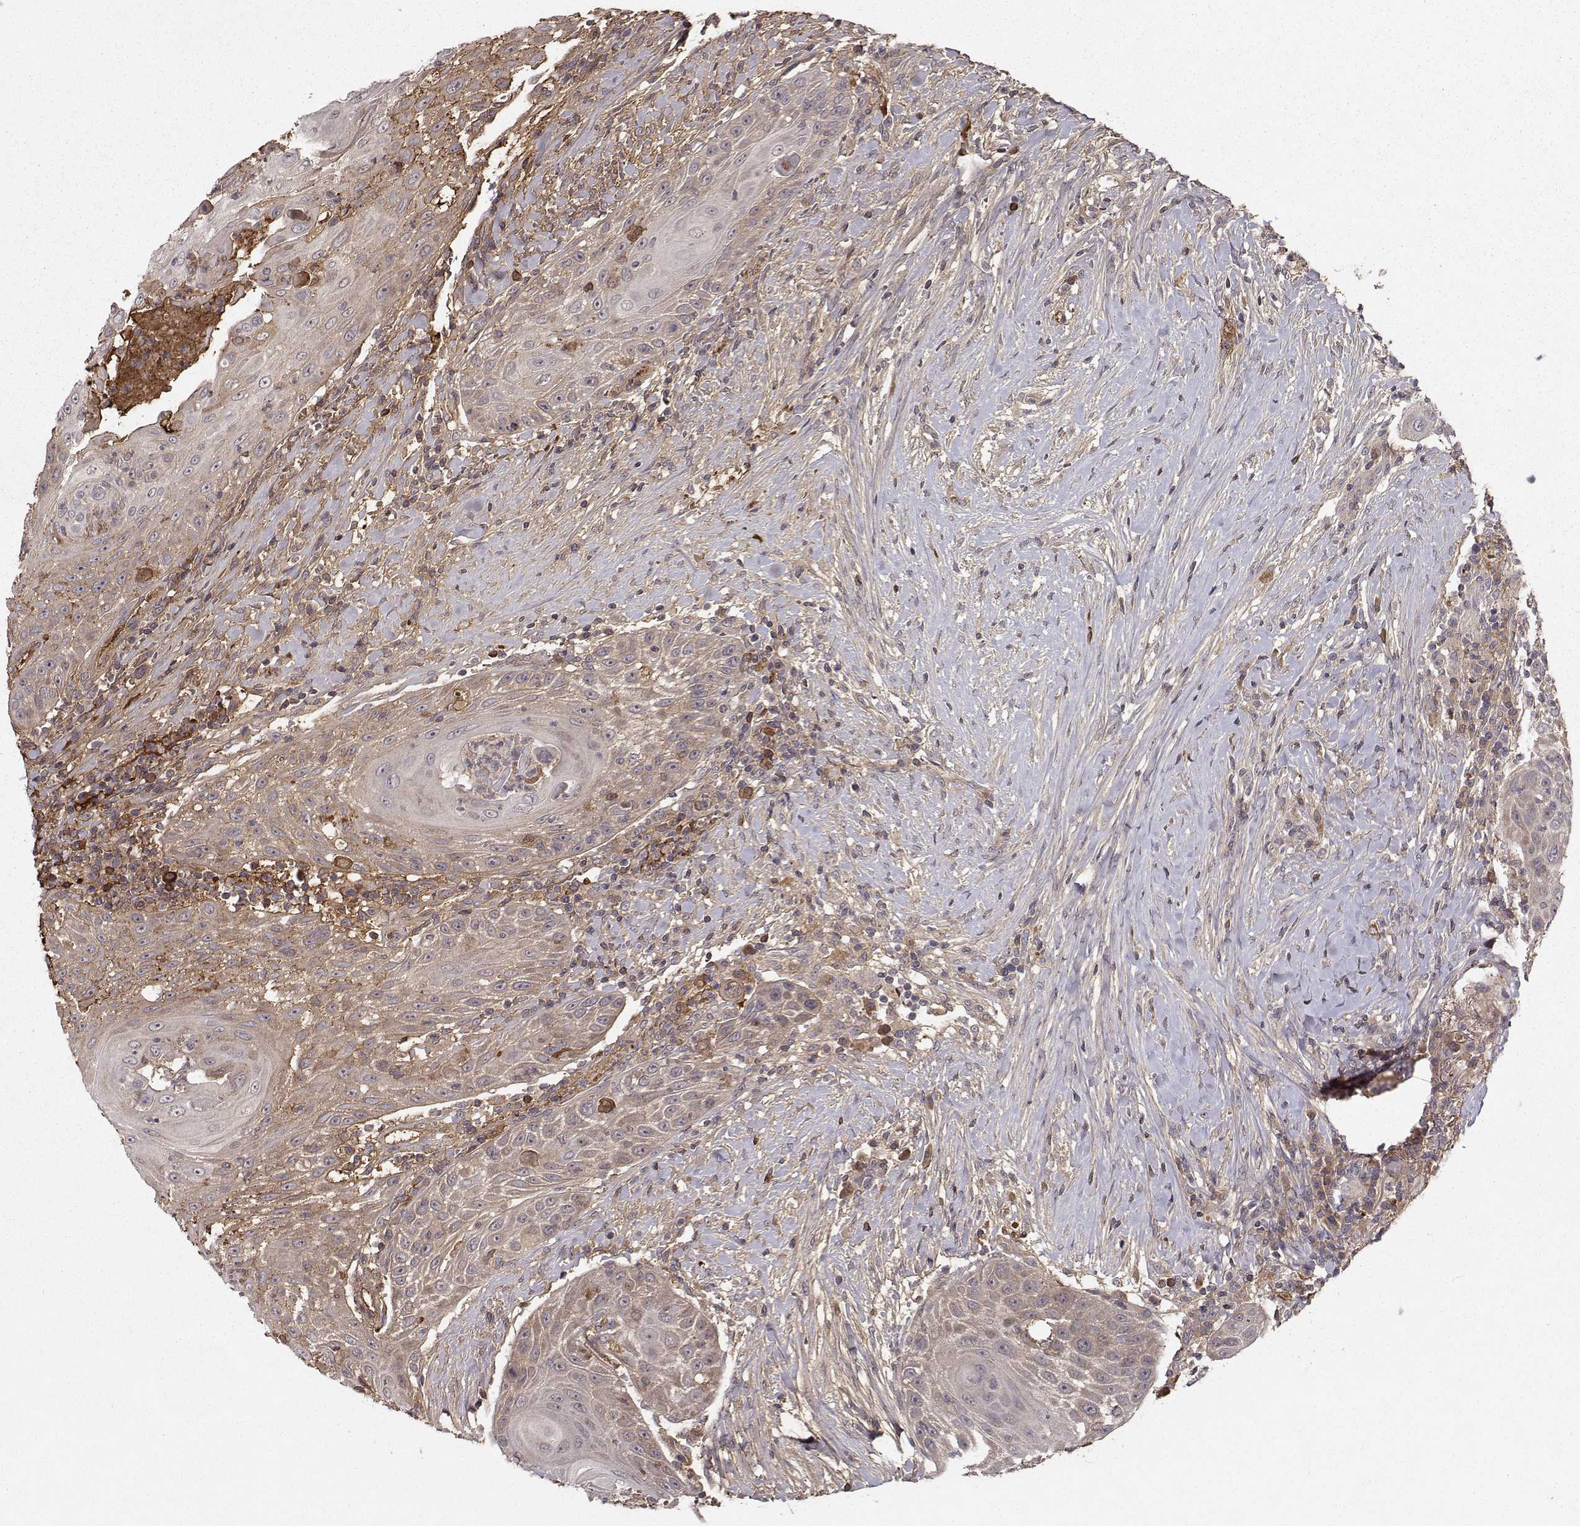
{"staining": {"intensity": "weak", "quantity": "<25%", "location": "cytoplasmic/membranous"}, "tissue": "head and neck cancer", "cell_type": "Tumor cells", "image_type": "cancer", "snomed": [{"axis": "morphology", "description": "Squamous cell carcinoma, NOS"}, {"axis": "topography", "description": "Head-Neck"}], "caption": "Tumor cells are negative for protein expression in human head and neck cancer. (Immunohistochemistry (ihc), brightfield microscopy, high magnification).", "gene": "WNT6", "patient": {"sex": "male", "age": 69}}